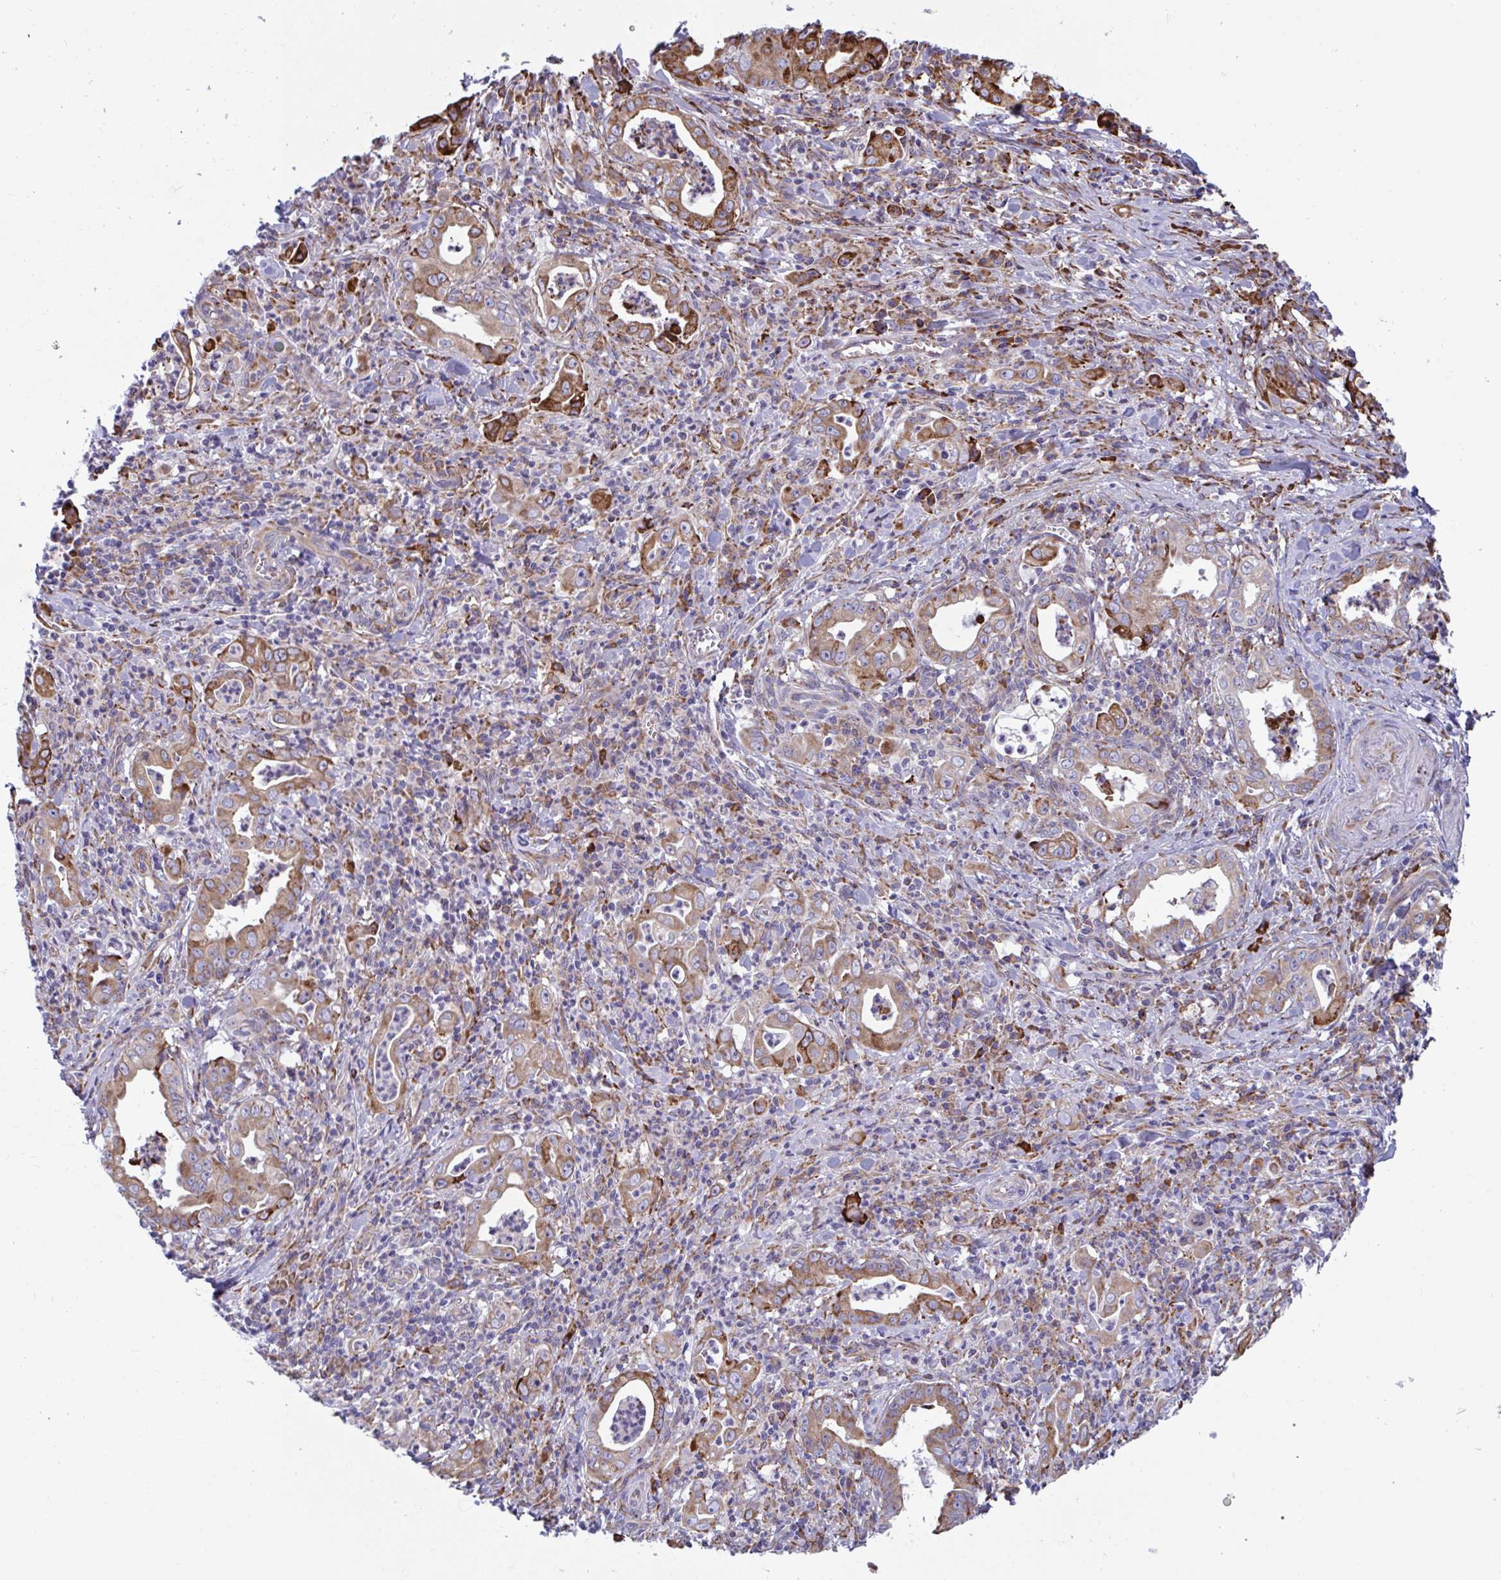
{"staining": {"intensity": "moderate", "quantity": ">75%", "location": "cytoplasmic/membranous"}, "tissue": "stomach cancer", "cell_type": "Tumor cells", "image_type": "cancer", "snomed": [{"axis": "morphology", "description": "Adenocarcinoma, NOS"}, {"axis": "topography", "description": "Stomach, upper"}], "caption": "Stomach cancer stained with a brown dye demonstrates moderate cytoplasmic/membranous positive positivity in approximately >75% of tumor cells.", "gene": "PEAK3", "patient": {"sex": "female", "age": 79}}